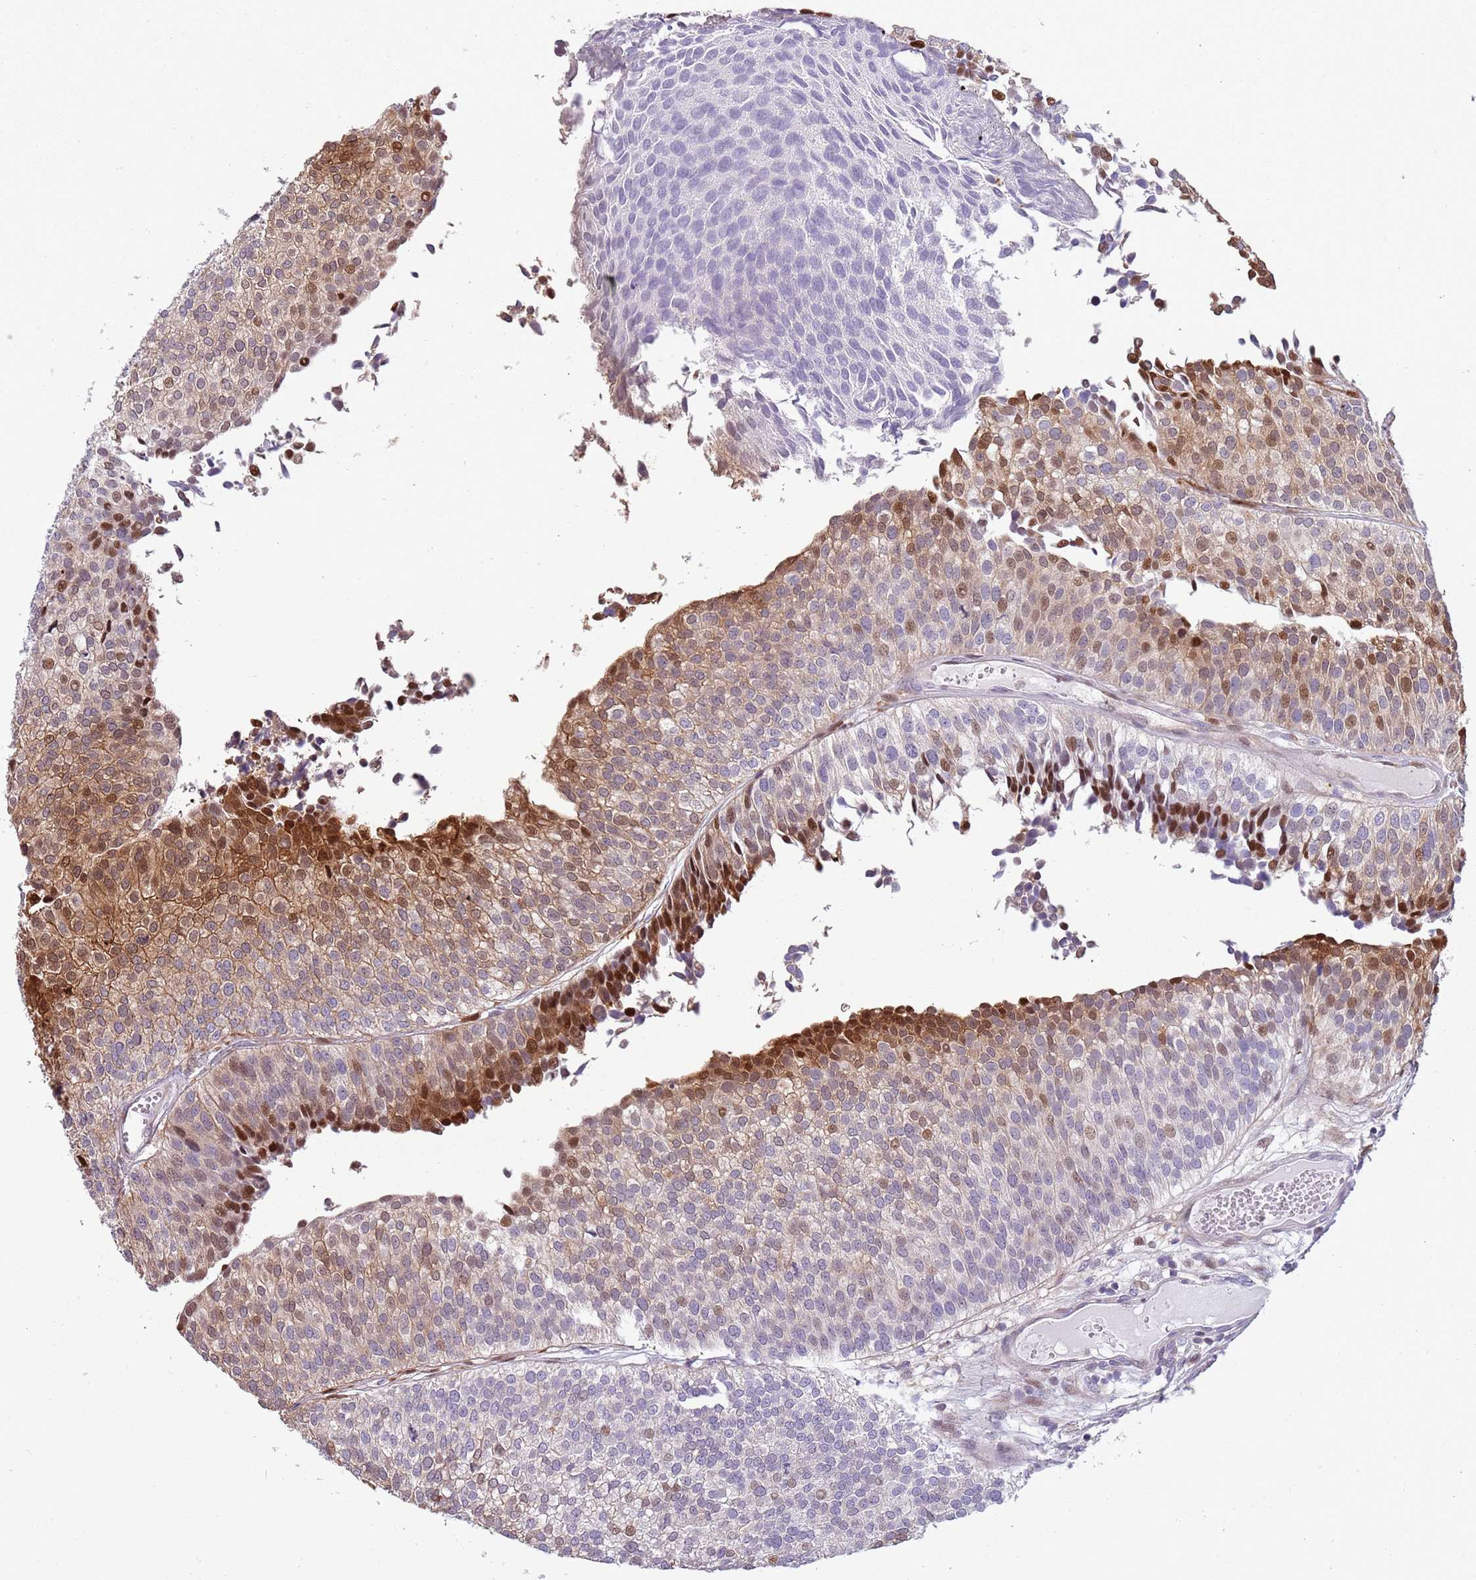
{"staining": {"intensity": "moderate", "quantity": "25%-75%", "location": "cytoplasmic/membranous,nuclear"}, "tissue": "urothelial cancer", "cell_type": "Tumor cells", "image_type": "cancer", "snomed": [{"axis": "morphology", "description": "Urothelial carcinoma, Low grade"}, {"axis": "topography", "description": "Urinary bladder"}], "caption": "A high-resolution micrograph shows immunohistochemistry (IHC) staining of urothelial carcinoma (low-grade), which reveals moderate cytoplasmic/membranous and nuclear expression in about 25%-75% of tumor cells.", "gene": "NBPF6", "patient": {"sex": "male", "age": 84}}